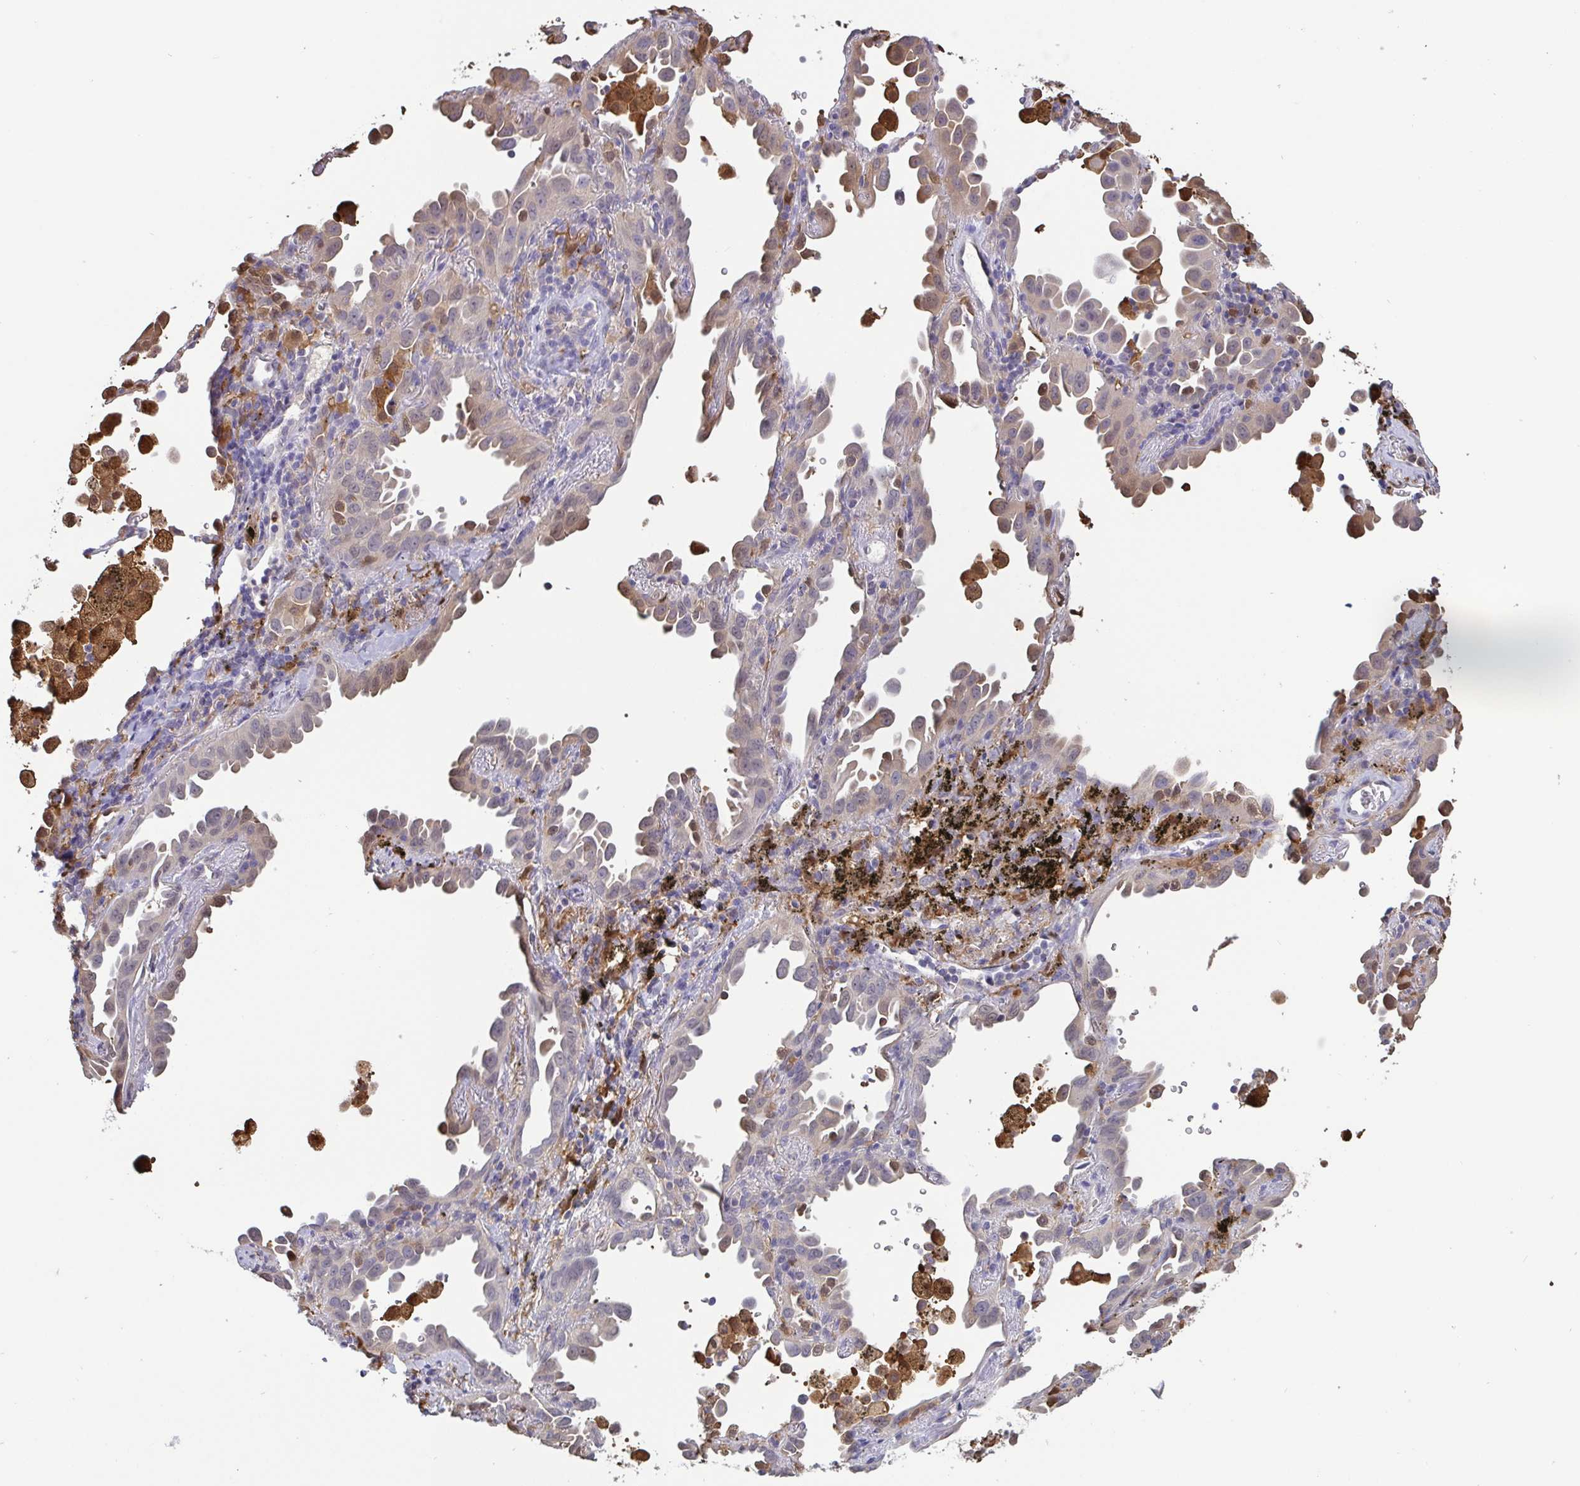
{"staining": {"intensity": "weak", "quantity": "<25%", "location": "cytoplasmic/membranous"}, "tissue": "lung cancer", "cell_type": "Tumor cells", "image_type": "cancer", "snomed": [{"axis": "morphology", "description": "Adenocarcinoma, NOS"}, {"axis": "topography", "description": "Lung"}], "caption": "Immunohistochemistry photomicrograph of neoplastic tissue: adenocarcinoma (lung) stained with DAB (3,3'-diaminobenzidine) displays no significant protein expression in tumor cells.", "gene": "IDH1", "patient": {"sex": "male", "age": 68}}